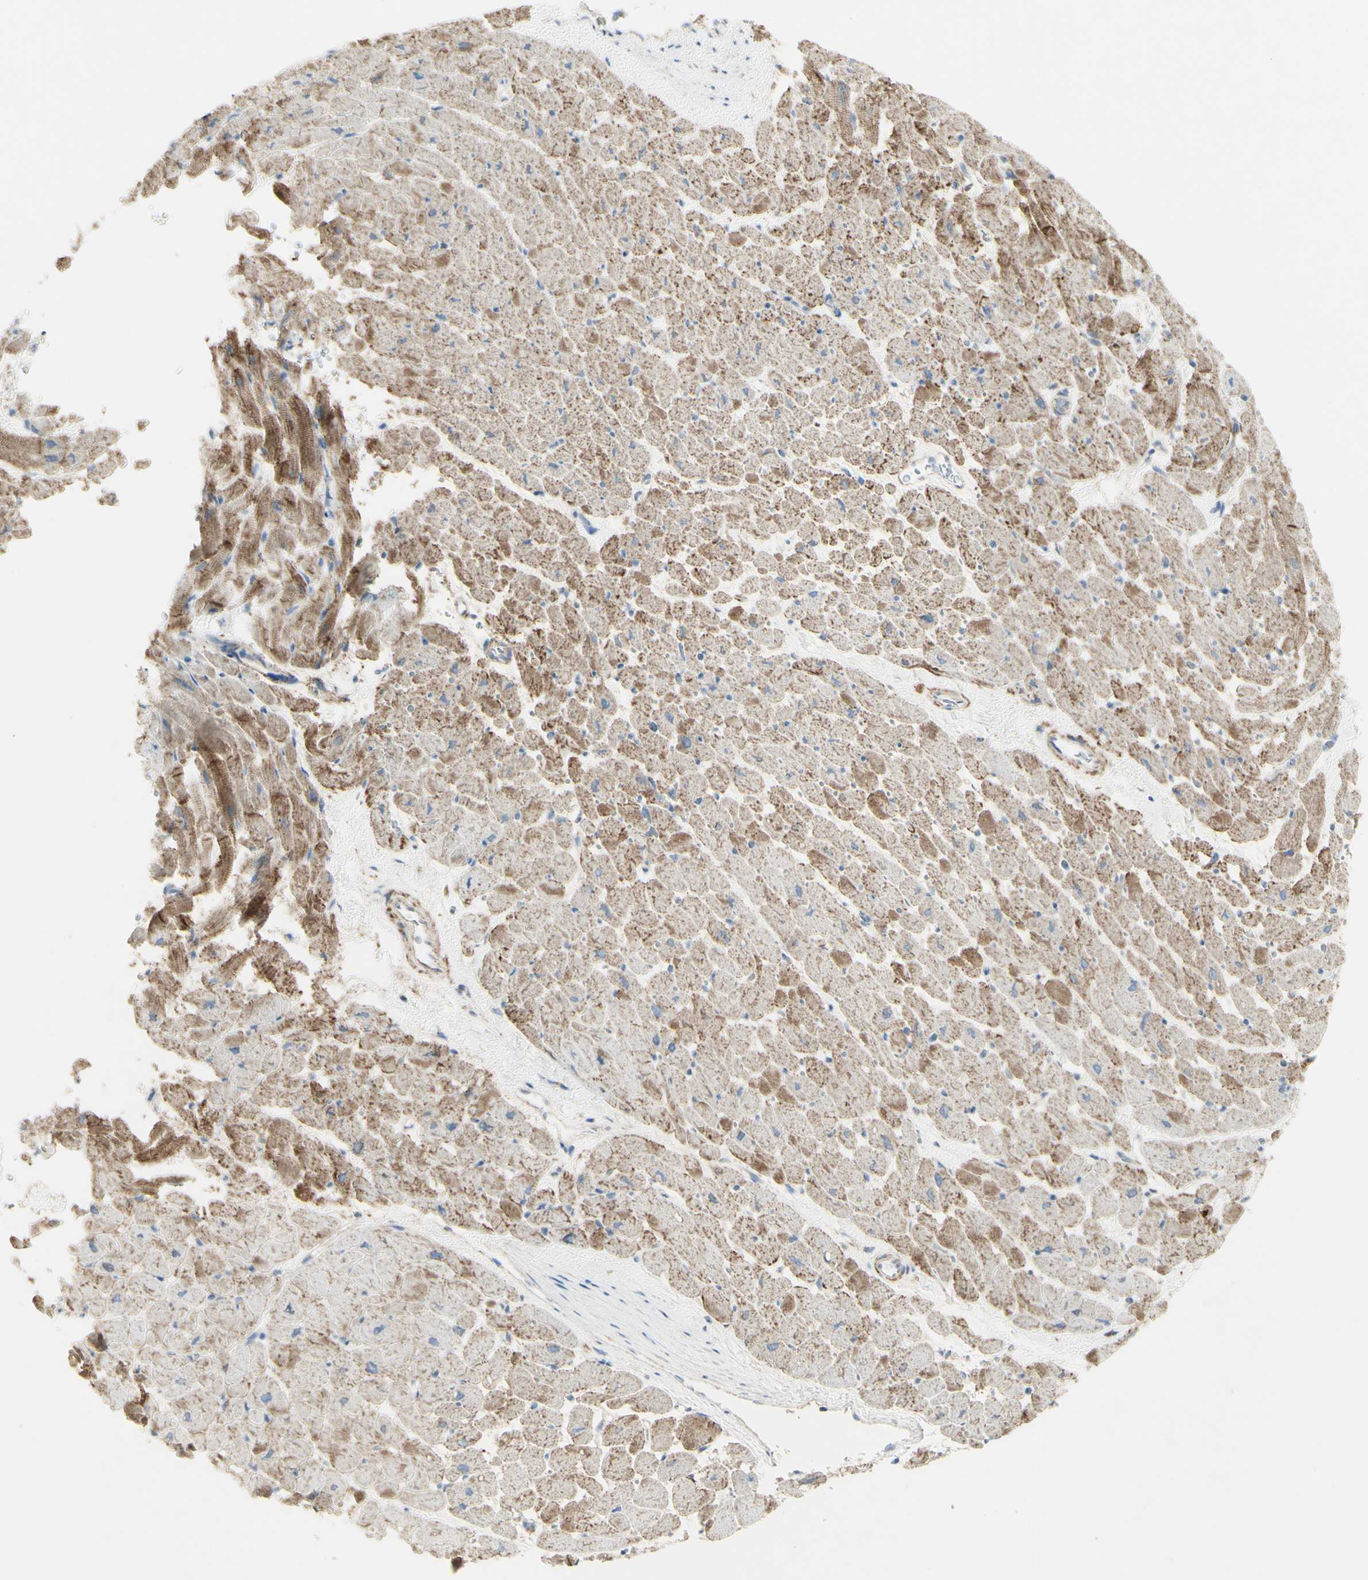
{"staining": {"intensity": "weak", "quantity": "25%-75%", "location": "cytoplasmic/membranous"}, "tissue": "heart muscle", "cell_type": "Cardiomyocytes", "image_type": "normal", "snomed": [{"axis": "morphology", "description": "Normal tissue, NOS"}, {"axis": "topography", "description": "Heart"}], "caption": "Heart muscle stained with immunohistochemistry shows weak cytoplasmic/membranous expression in approximately 25%-75% of cardiomyocytes. The protein of interest is stained brown, and the nuclei are stained in blue (DAB (3,3'-diaminobenzidine) IHC with brightfield microscopy, high magnification).", "gene": "CNTNAP1", "patient": {"sex": "male", "age": 45}}